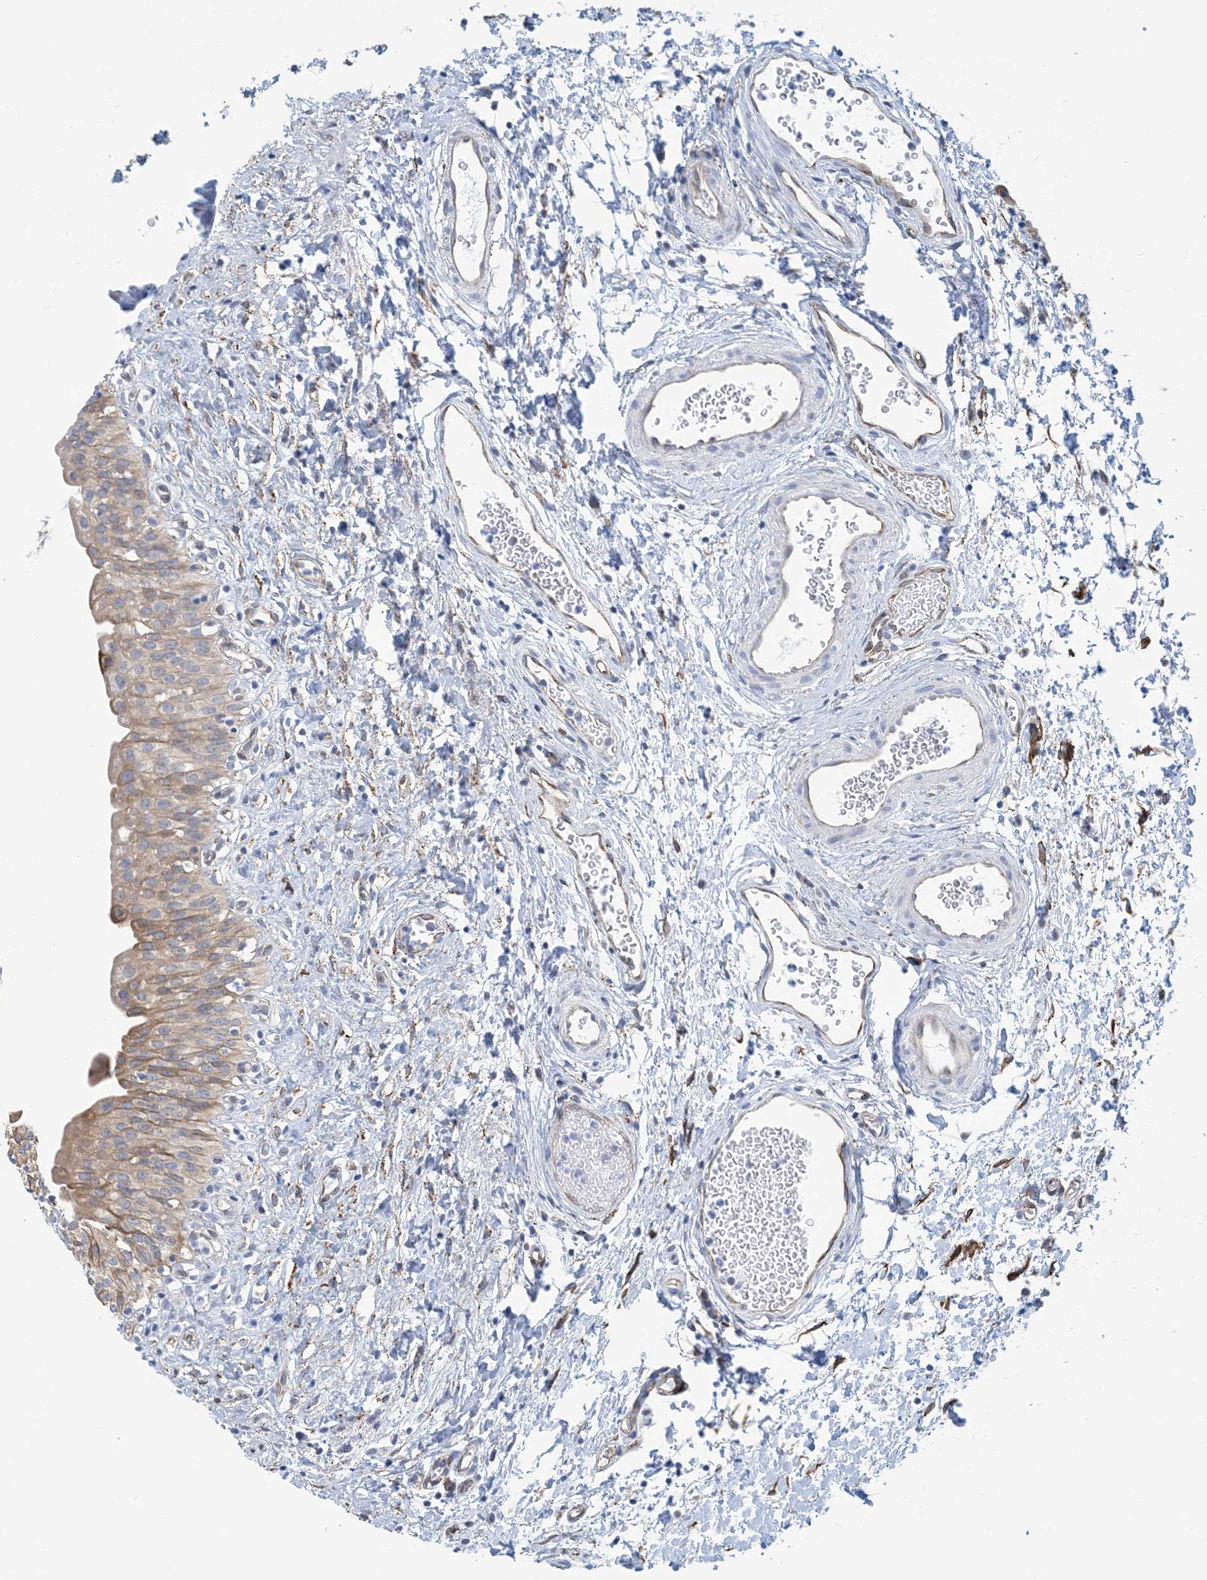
{"staining": {"intensity": "weak", "quantity": "25%-75%", "location": "cytoplasmic/membranous"}, "tissue": "urinary bladder", "cell_type": "Urothelial cells", "image_type": "normal", "snomed": [{"axis": "morphology", "description": "Normal tissue, NOS"}, {"axis": "topography", "description": "Urinary bladder"}], "caption": "IHC (DAB (3,3'-diaminobenzidine)) staining of unremarkable human urinary bladder demonstrates weak cytoplasmic/membranous protein positivity in about 25%-75% of urothelial cells.", "gene": "CCDC14", "patient": {"sex": "male", "age": 51}}